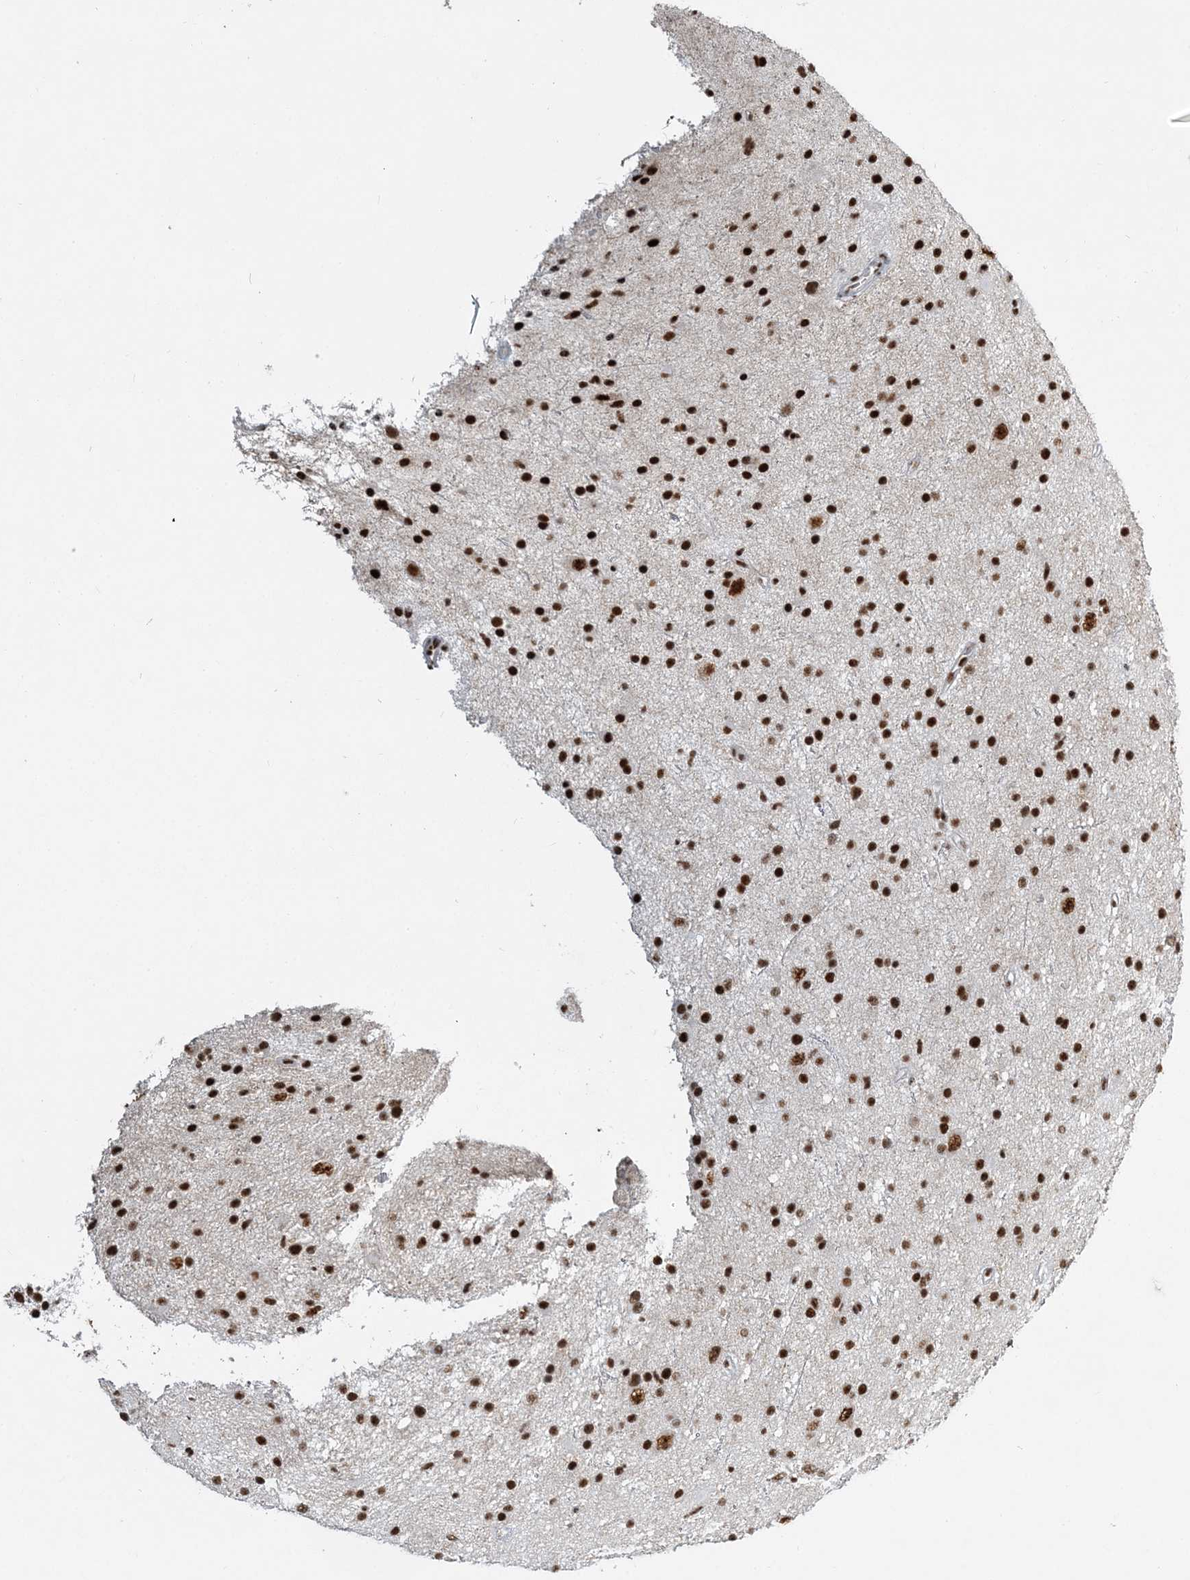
{"staining": {"intensity": "strong", "quantity": ">75%", "location": "nuclear"}, "tissue": "glioma", "cell_type": "Tumor cells", "image_type": "cancer", "snomed": [{"axis": "morphology", "description": "Glioma, malignant, Low grade"}, {"axis": "topography", "description": "Cerebral cortex"}], "caption": "This is an image of immunohistochemistry staining of glioma, which shows strong expression in the nuclear of tumor cells.", "gene": "PLRG1", "patient": {"sex": "female", "age": 39}}